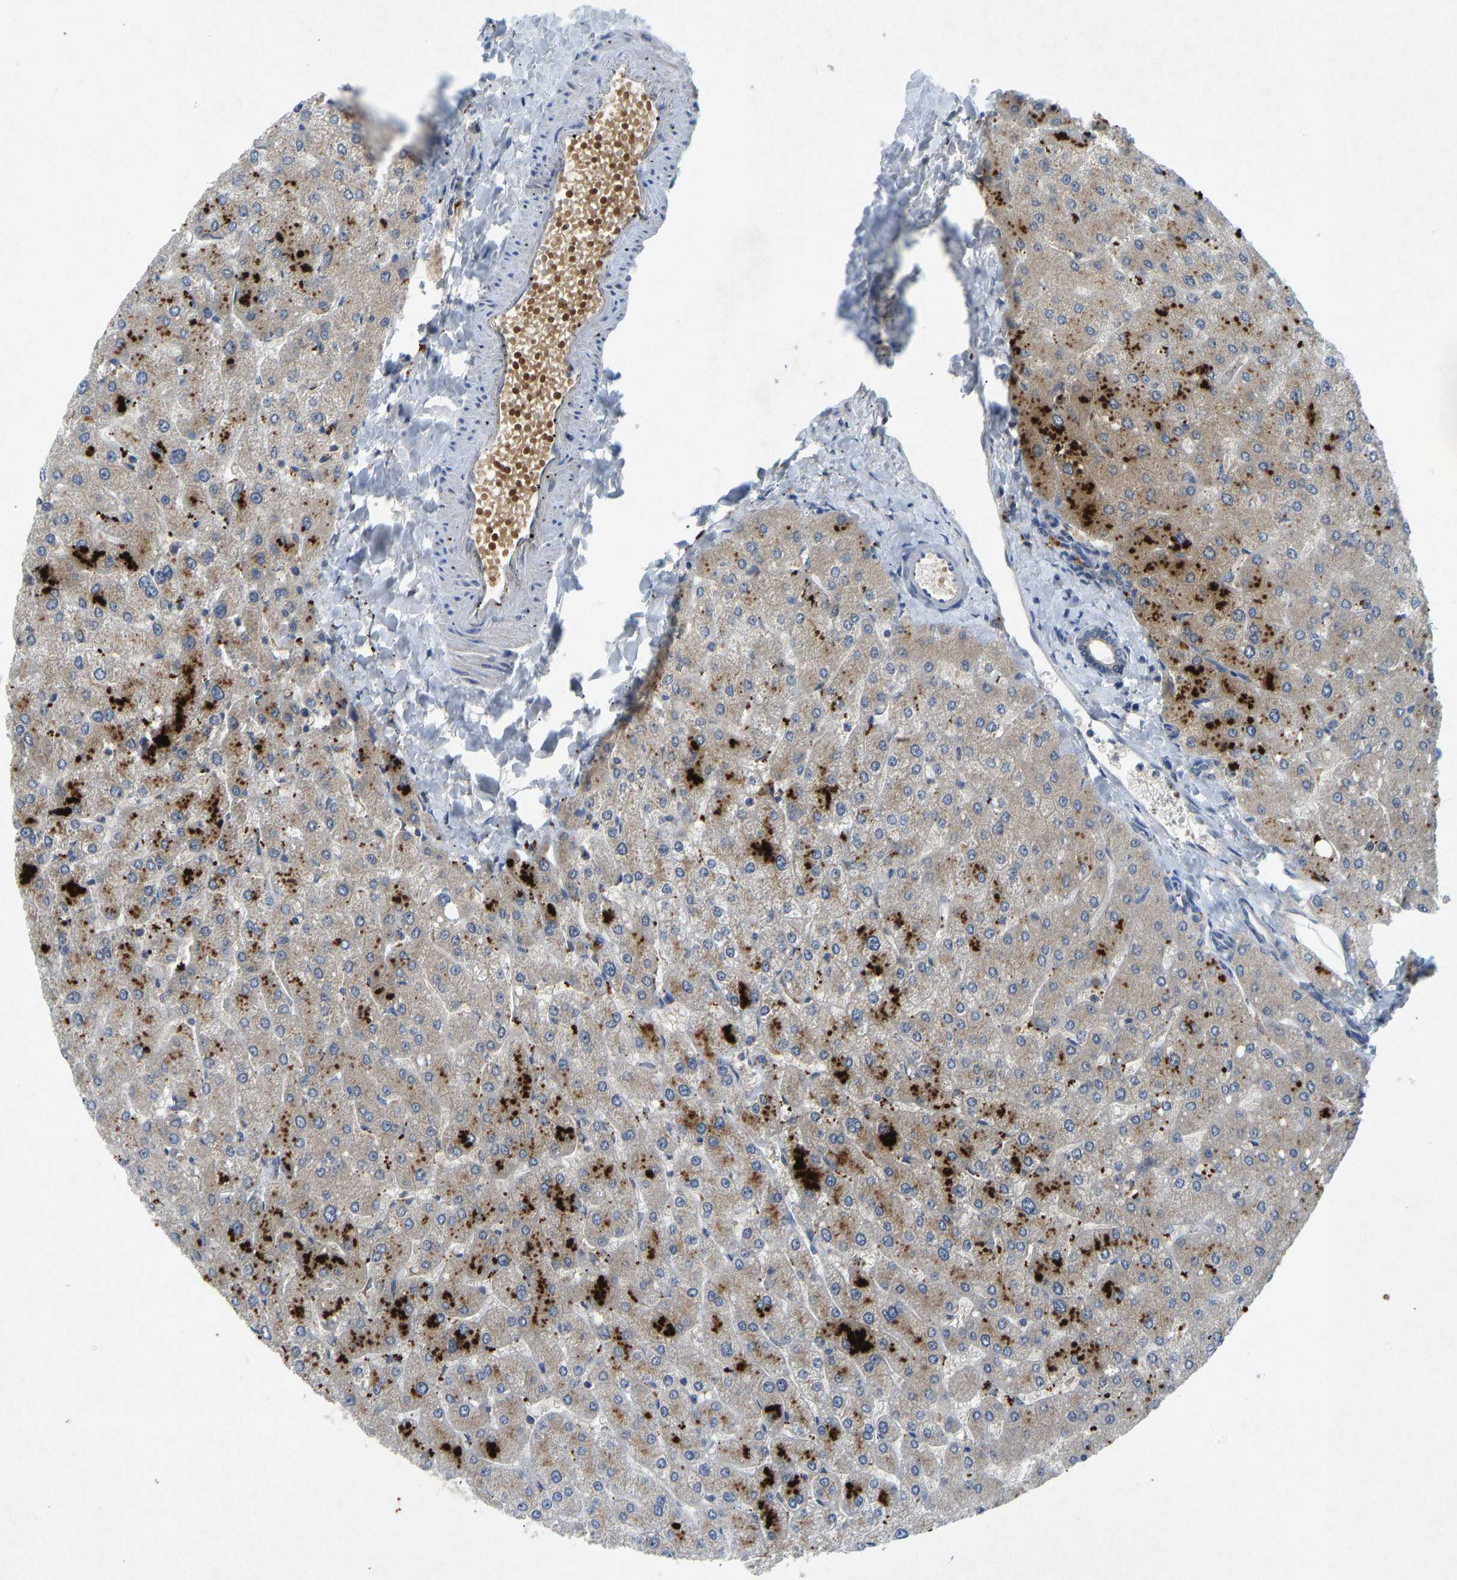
{"staining": {"intensity": "weak", "quantity": "<25%", "location": "cytoplasmic/membranous"}, "tissue": "liver", "cell_type": "Cholangiocytes", "image_type": "normal", "snomed": [{"axis": "morphology", "description": "Normal tissue, NOS"}, {"axis": "topography", "description": "Liver"}], "caption": "Cholangiocytes show no significant protein positivity in benign liver. (DAB (3,3'-diaminobenzidine) IHC visualized using brightfield microscopy, high magnification).", "gene": "PDE7A", "patient": {"sex": "male", "age": 55}}